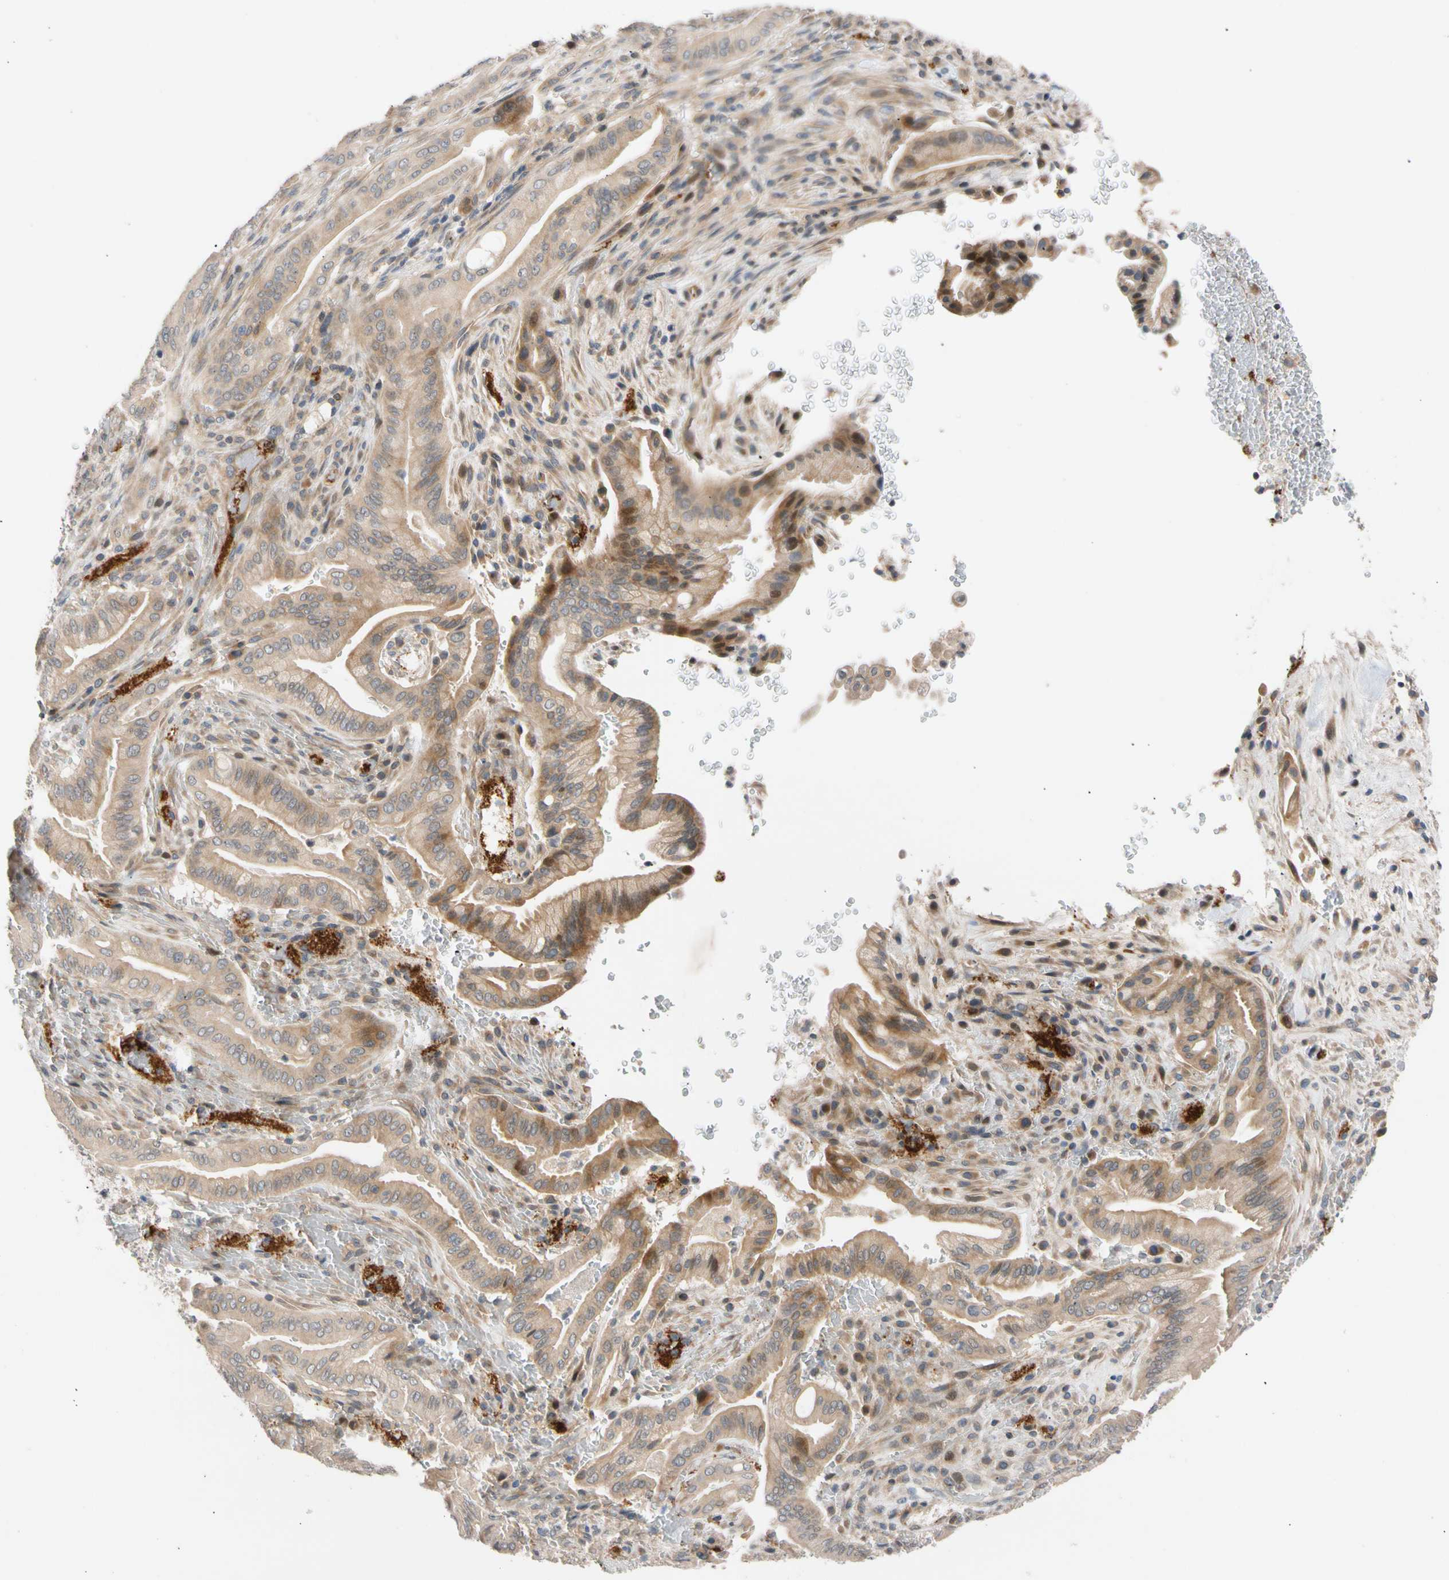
{"staining": {"intensity": "moderate", "quantity": ">75%", "location": "cytoplasmic/membranous"}, "tissue": "liver cancer", "cell_type": "Tumor cells", "image_type": "cancer", "snomed": [{"axis": "morphology", "description": "Cholangiocarcinoma"}, {"axis": "topography", "description": "Liver"}], "caption": "A medium amount of moderate cytoplasmic/membranous staining is appreciated in about >75% of tumor cells in cholangiocarcinoma (liver) tissue. (DAB IHC, brown staining for protein, blue staining for nuclei).", "gene": "CNST", "patient": {"sex": "female", "age": 68}}